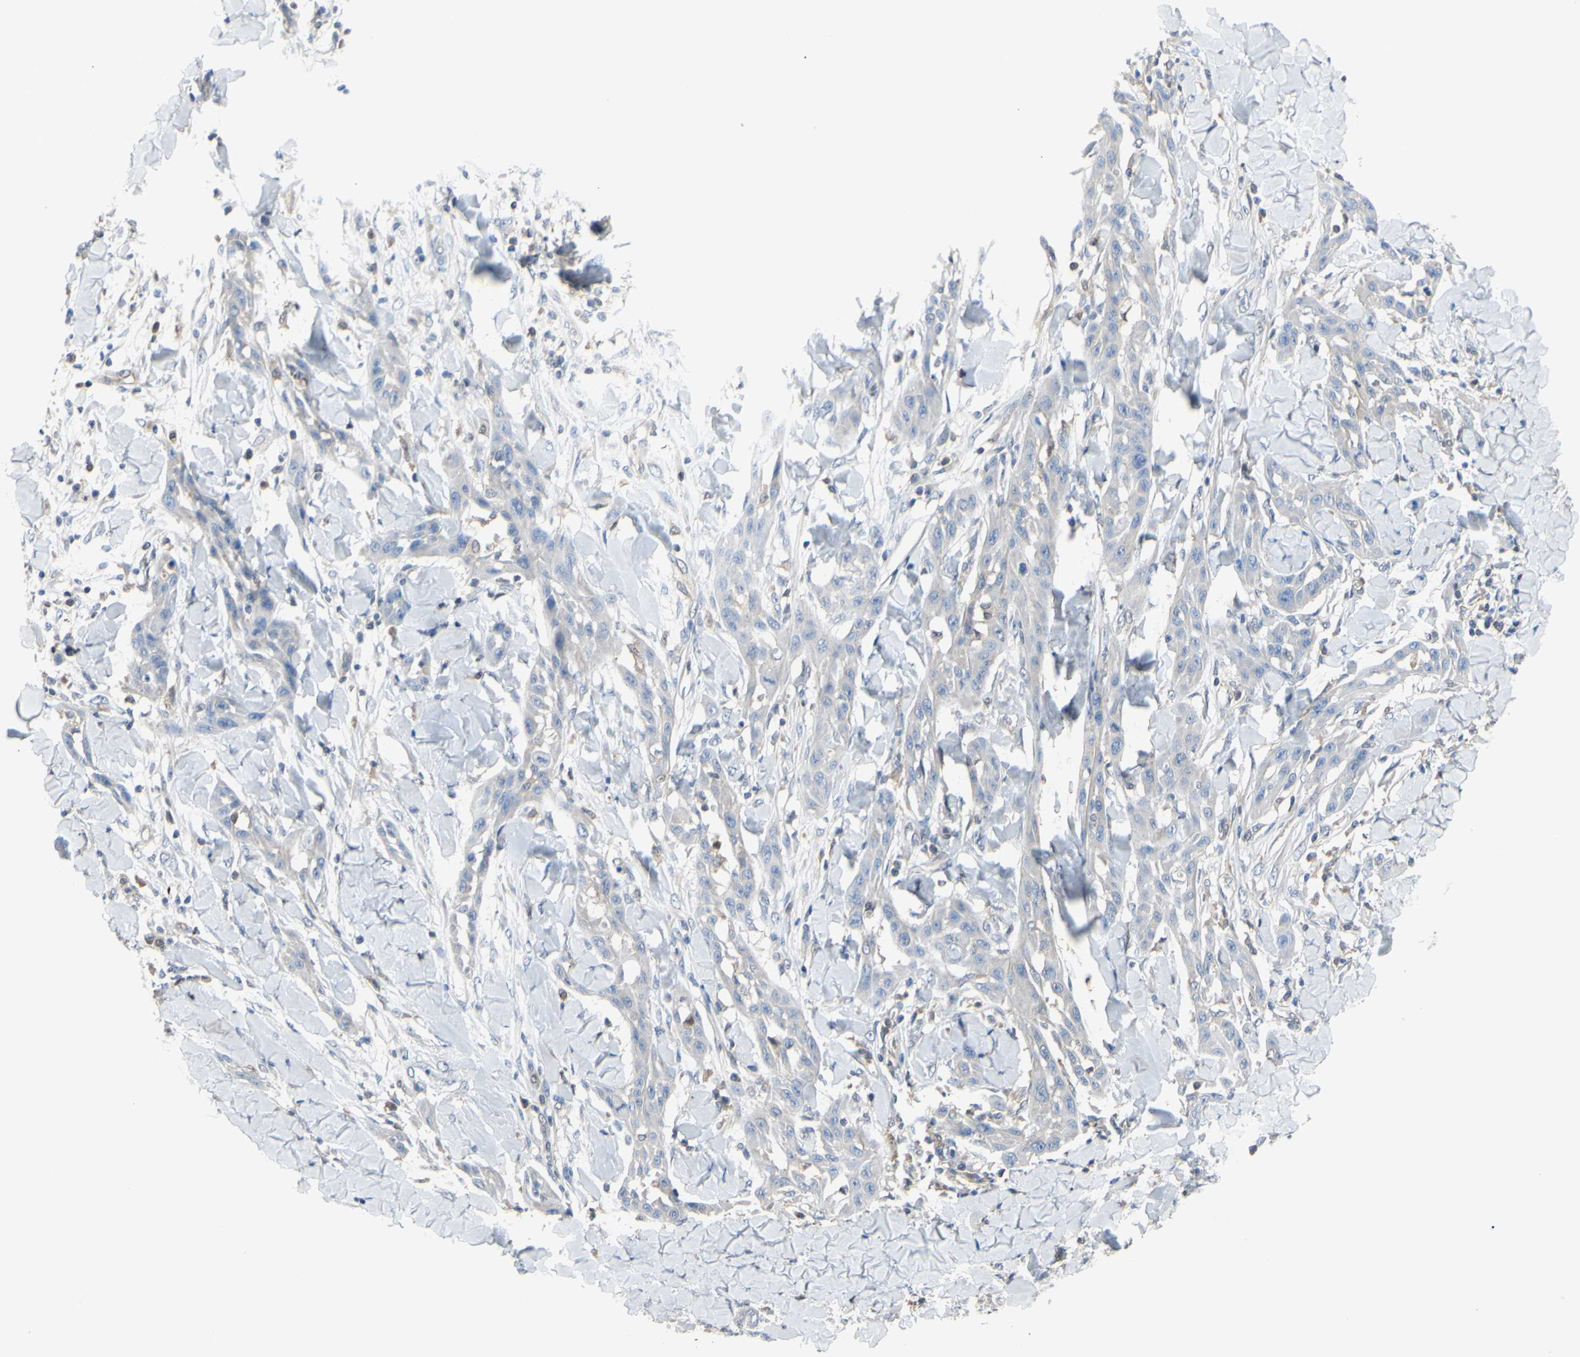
{"staining": {"intensity": "weak", "quantity": ">75%", "location": "cytoplasmic/membranous"}, "tissue": "skin cancer", "cell_type": "Tumor cells", "image_type": "cancer", "snomed": [{"axis": "morphology", "description": "Squamous cell carcinoma, NOS"}, {"axis": "topography", "description": "Skin"}], "caption": "Immunohistochemistry (IHC) image of neoplastic tissue: skin squamous cell carcinoma stained using immunohistochemistry reveals low levels of weak protein expression localized specifically in the cytoplasmic/membranous of tumor cells, appearing as a cytoplasmic/membranous brown color.", "gene": "UPK3B", "patient": {"sex": "male", "age": 24}}